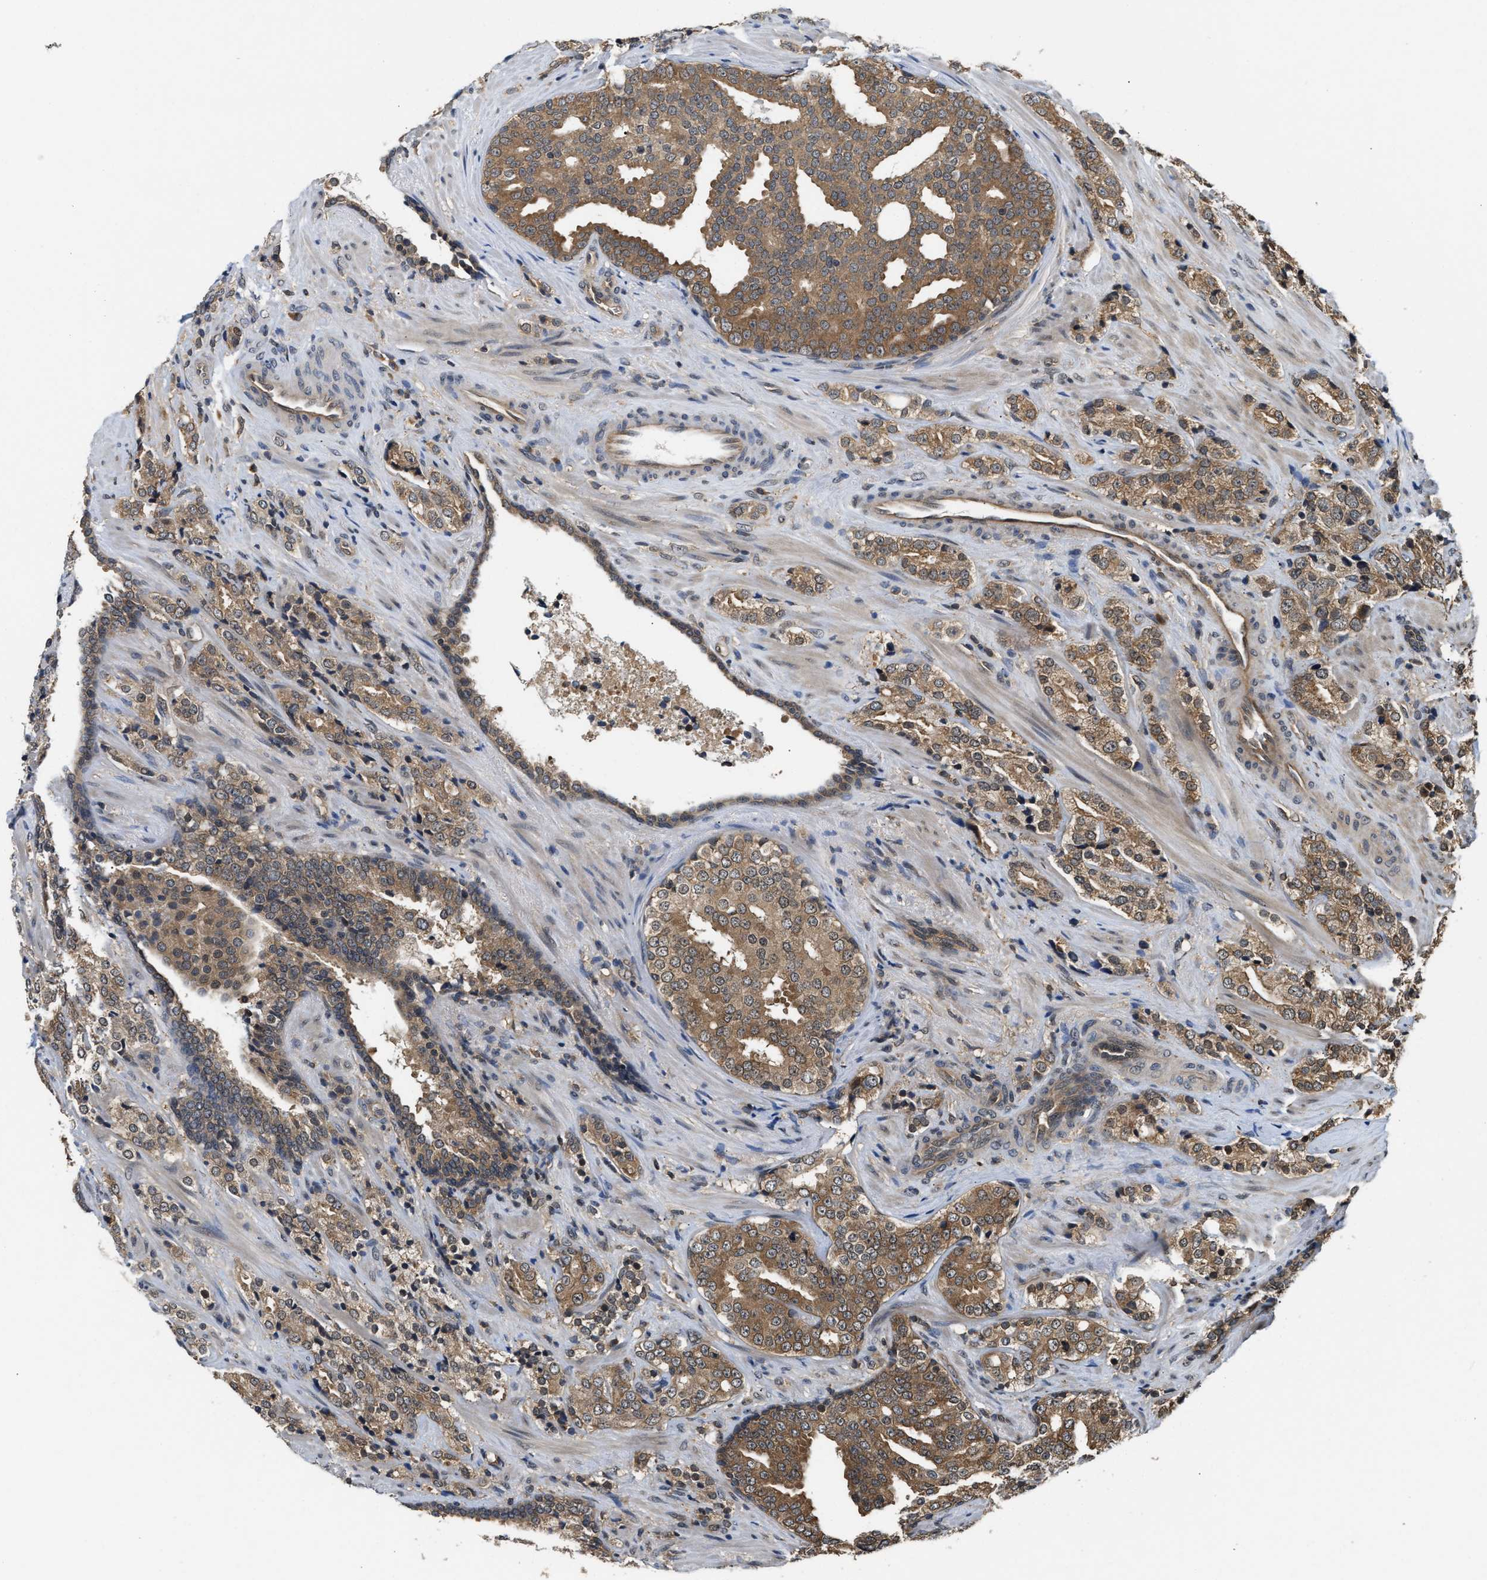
{"staining": {"intensity": "moderate", "quantity": ">75%", "location": "cytoplasmic/membranous"}, "tissue": "prostate cancer", "cell_type": "Tumor cells", "image_type": "cancer", "snomed": [{"axis": "morphology", "description": "Adenocarcinoma, High grade"}, {"axis": "topography", "description": "Prostate"}], "caption": "An image of human high-grade adenocarcinoma (prostate) stained for a protein shows moderate cytoplasmic/membranous brown staining in tumor cells.", "gene": "RAB29", "patient": {"sex": "male", "age": 71}}